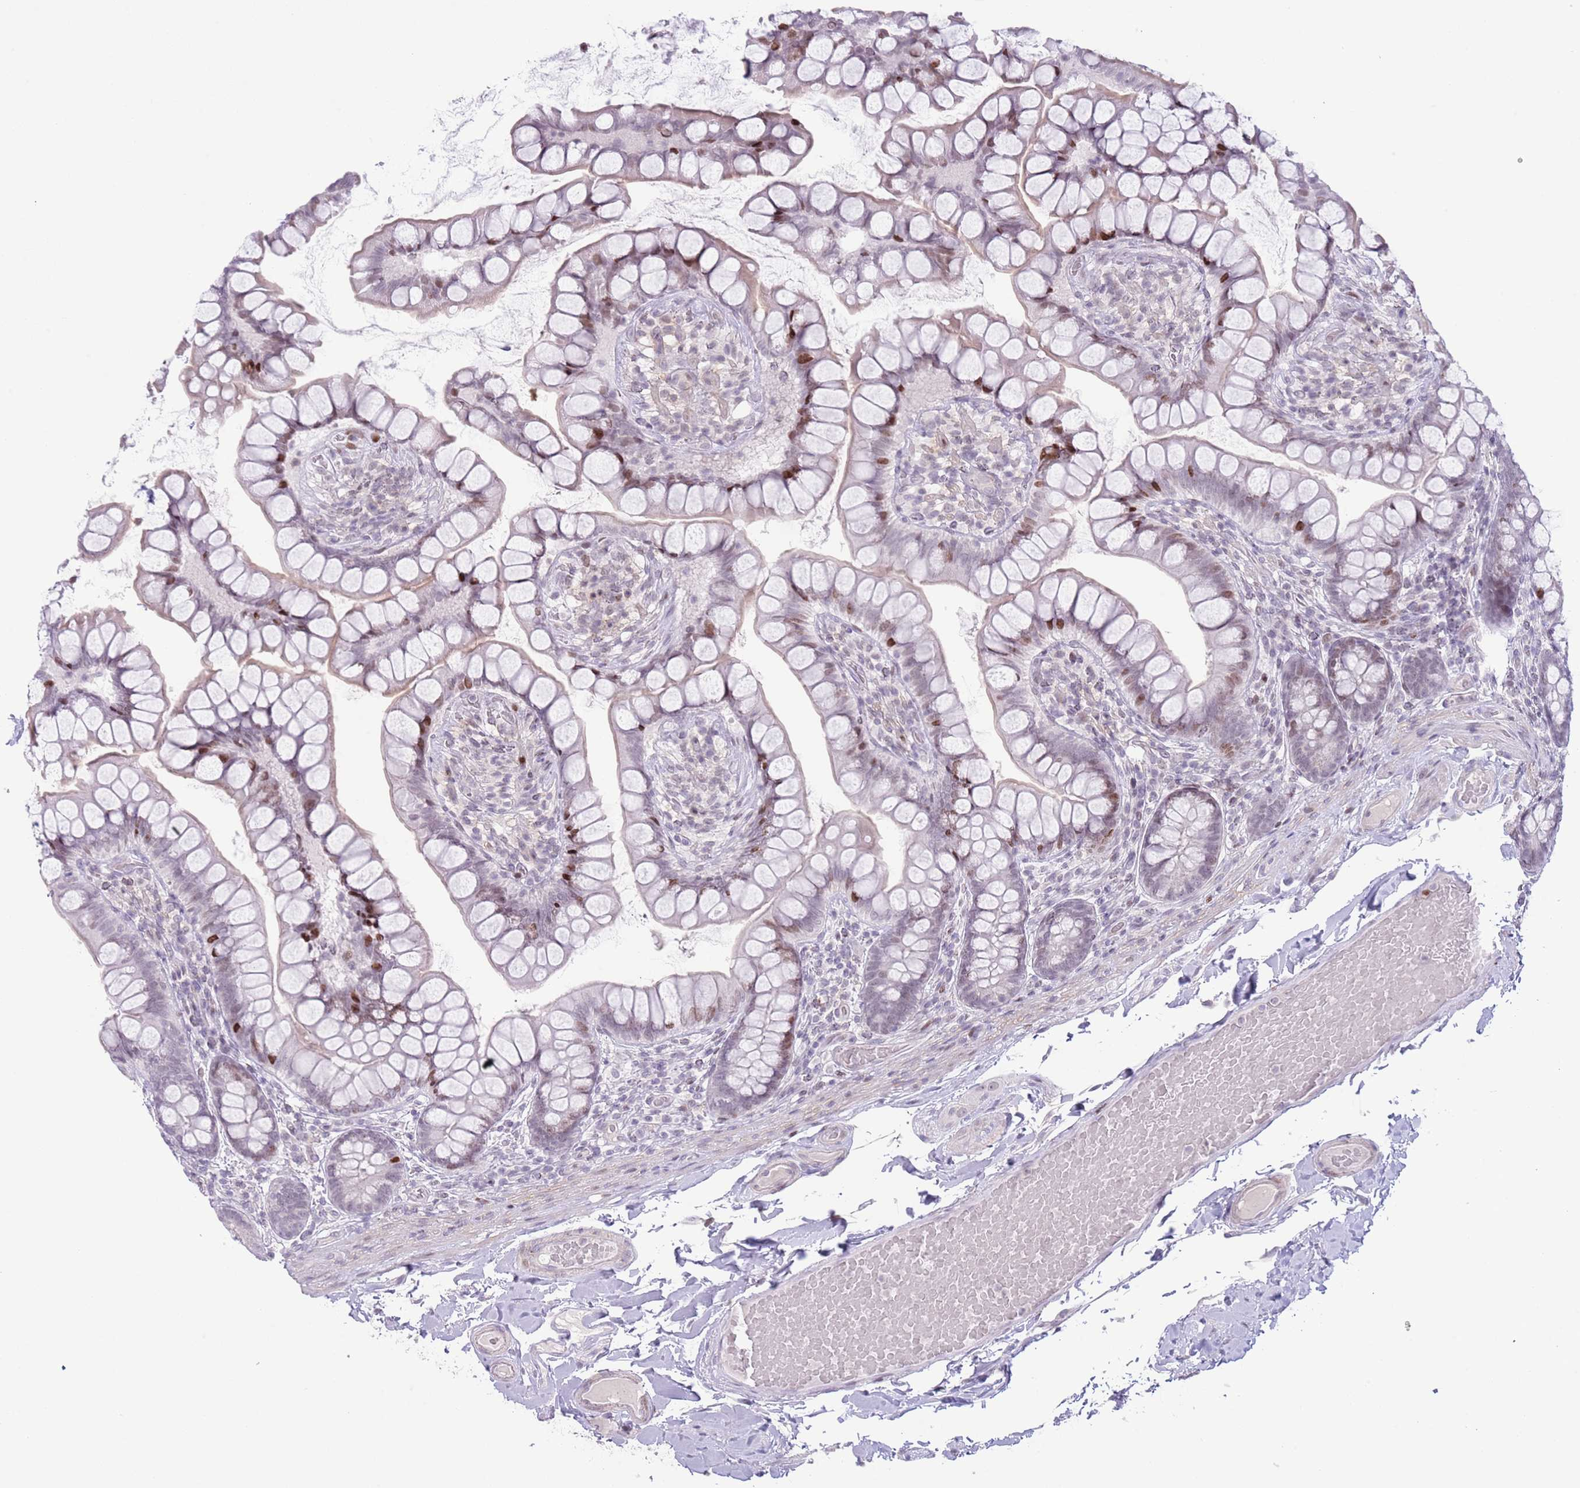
{"staining": {"intensity": "strong", "quantity": "<25%", "location": "nuclear"}, "tissue": "small intestine", "cell_type": "Glandular cells", "image_type": "normal", "snomed": [{"axis": "morphology", "description": "Normal tissue, NOS"}, {"axis": "topography", "description": "Small intestine"}], "caption": "Immunohistochemistry (DAB) staining of normal human small intestine shows strong nuclear protein positivity in about <25% of glandular cells.", "gene": "MFSD10", "patient": {"sex": "male", "age": 70}}